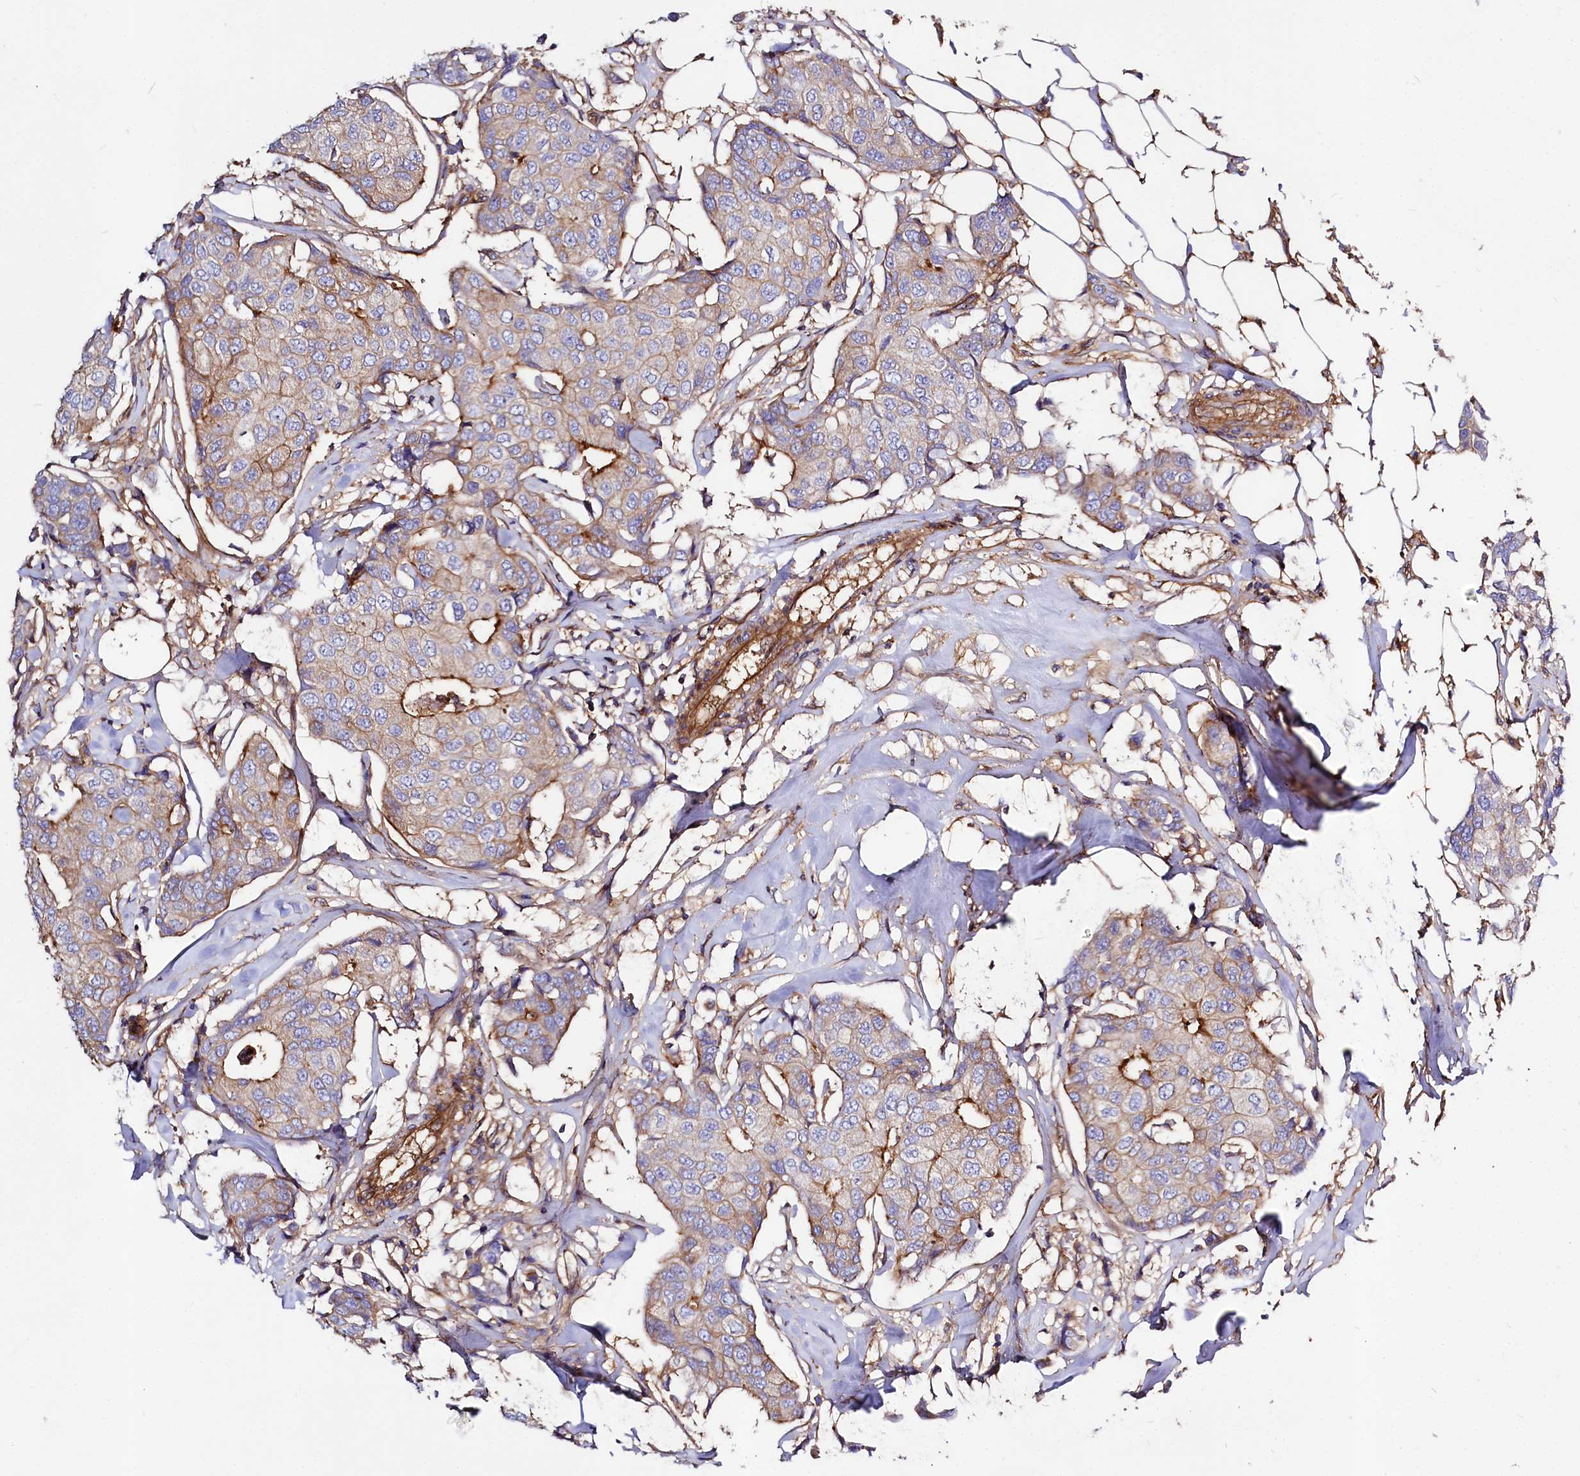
{"staining": {"intensity": "moderate", "quantity": "25%-75%", "location": "cytoplasmic/membranous"}, "tissue": "breast cancer", "cell_type": "Tumor cells", "image_type": "cancer", "snomed": [{"axis": "morphology", "description": "Duct carcinoma"}, {"axis": "topography", "description": "Breast"}], "caption": "Breast cancer (infiltrating ductal carcinoma) tissue exhibits moderate cytoplasmic/membranous positivity in approximately 25%-75% of tumor cells, visualized by immunohistochemistry. (Stains: DAB in brown, nuclei in blue, Microscopy: brightfield microscopy at high magnification).", "gene": "ANO6", "patient": {"sex": "female", "age": 80}}